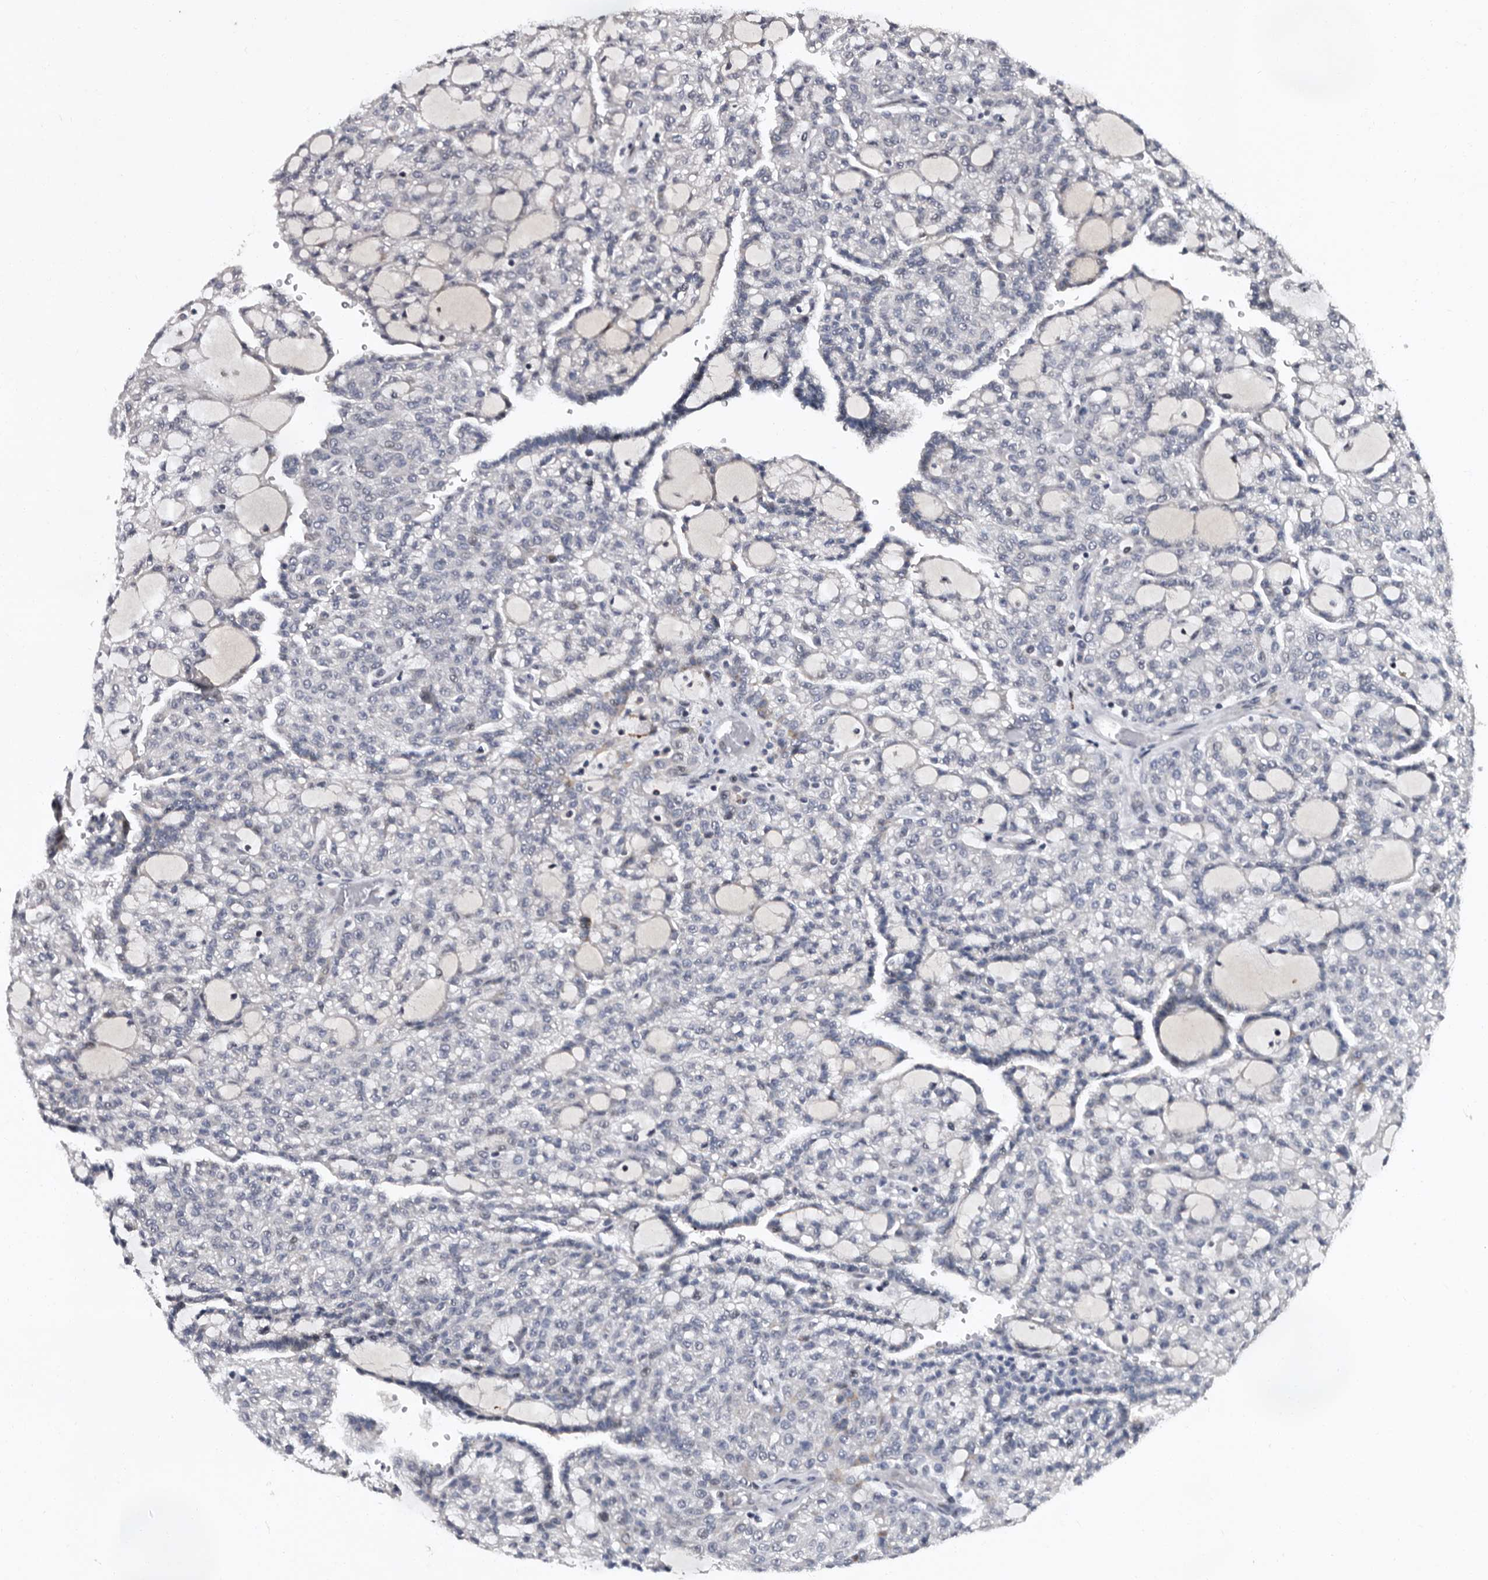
{"staining": {"intensity": "weak", "quantity": "<25%", "location": "cytoplasmic/membranous"}, "tissue": "renal cancer", "cell_type": "Tumor cells", "image_type": "cancer", "snomed": [{"axis": "morphology", "description": "Adenocarcinoma, NOS"}, {"axis": "topography", "description": "Kidney"}], "caption": "Renal cancer stained for a protein using IHC reveals no positivity tumor cells.", "gene": "TNKS", "patient": {"sex": "male", "age": 63}}